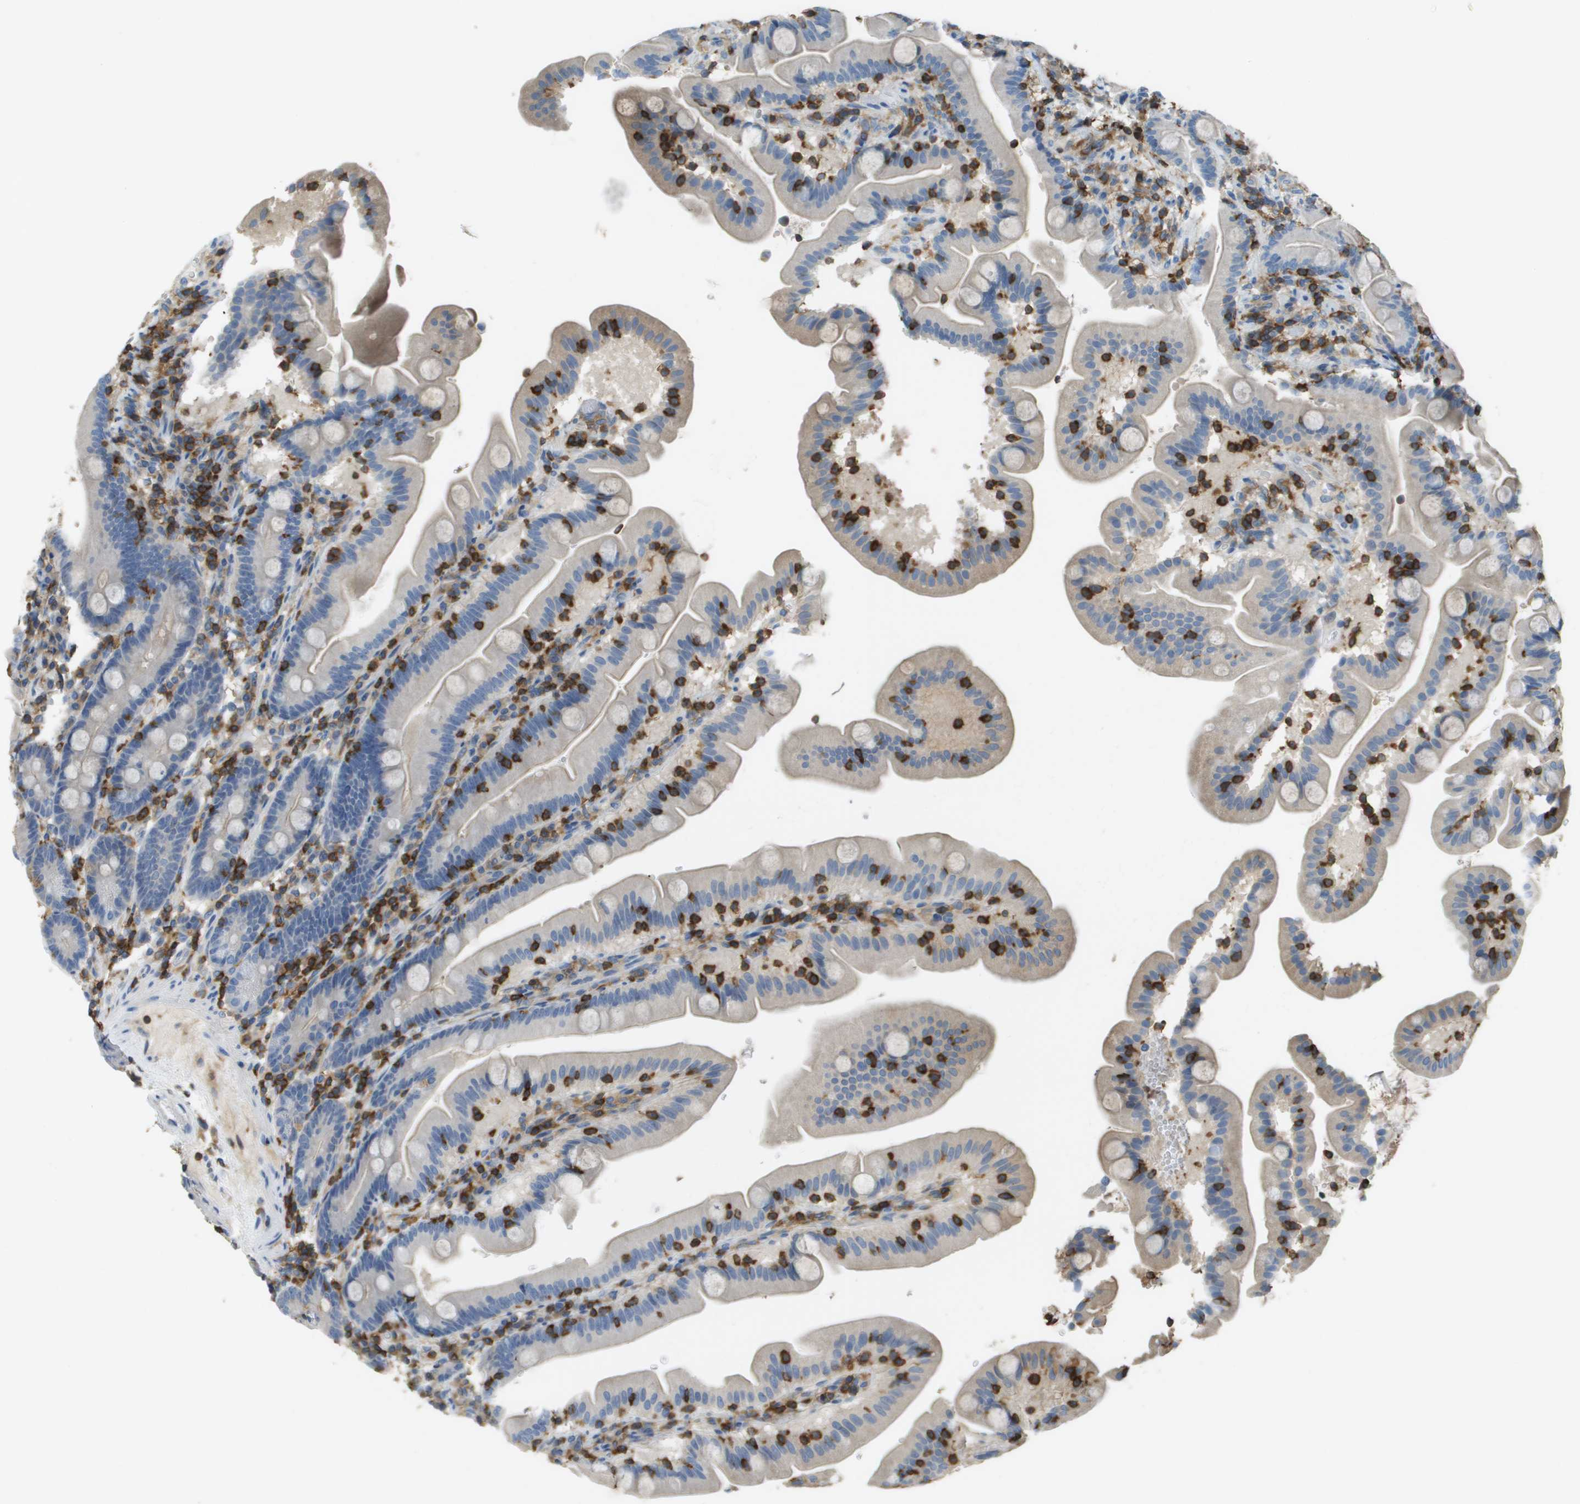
{"staining": {"intensity": "negative", "quantity": "none", "location": "none"}, "tissue": "duodenum", "cell_type": "Glandular cells", "image_type": "normal", "snomed": [{"axis": "morphology", "description": "Normal tissue, NOS"}, {"axis": "topography", "description": "Duodenum"}], "caption": "High magnification brightfield microscopy of unremarkable duodenum stained with DAB (3,3'-diaminobenzidine) (brown) and counterstained with hematoxylin (blue): glandular cells show no significant expression. (Stains: DAB (3,3'-diaminobenzidine) IHC with hematoxylin counter stain, Microscopy: brightfield microscopy at high magnification).", "gene": "APBB1IP", "patient": {"sex": "male", "age": 54}}